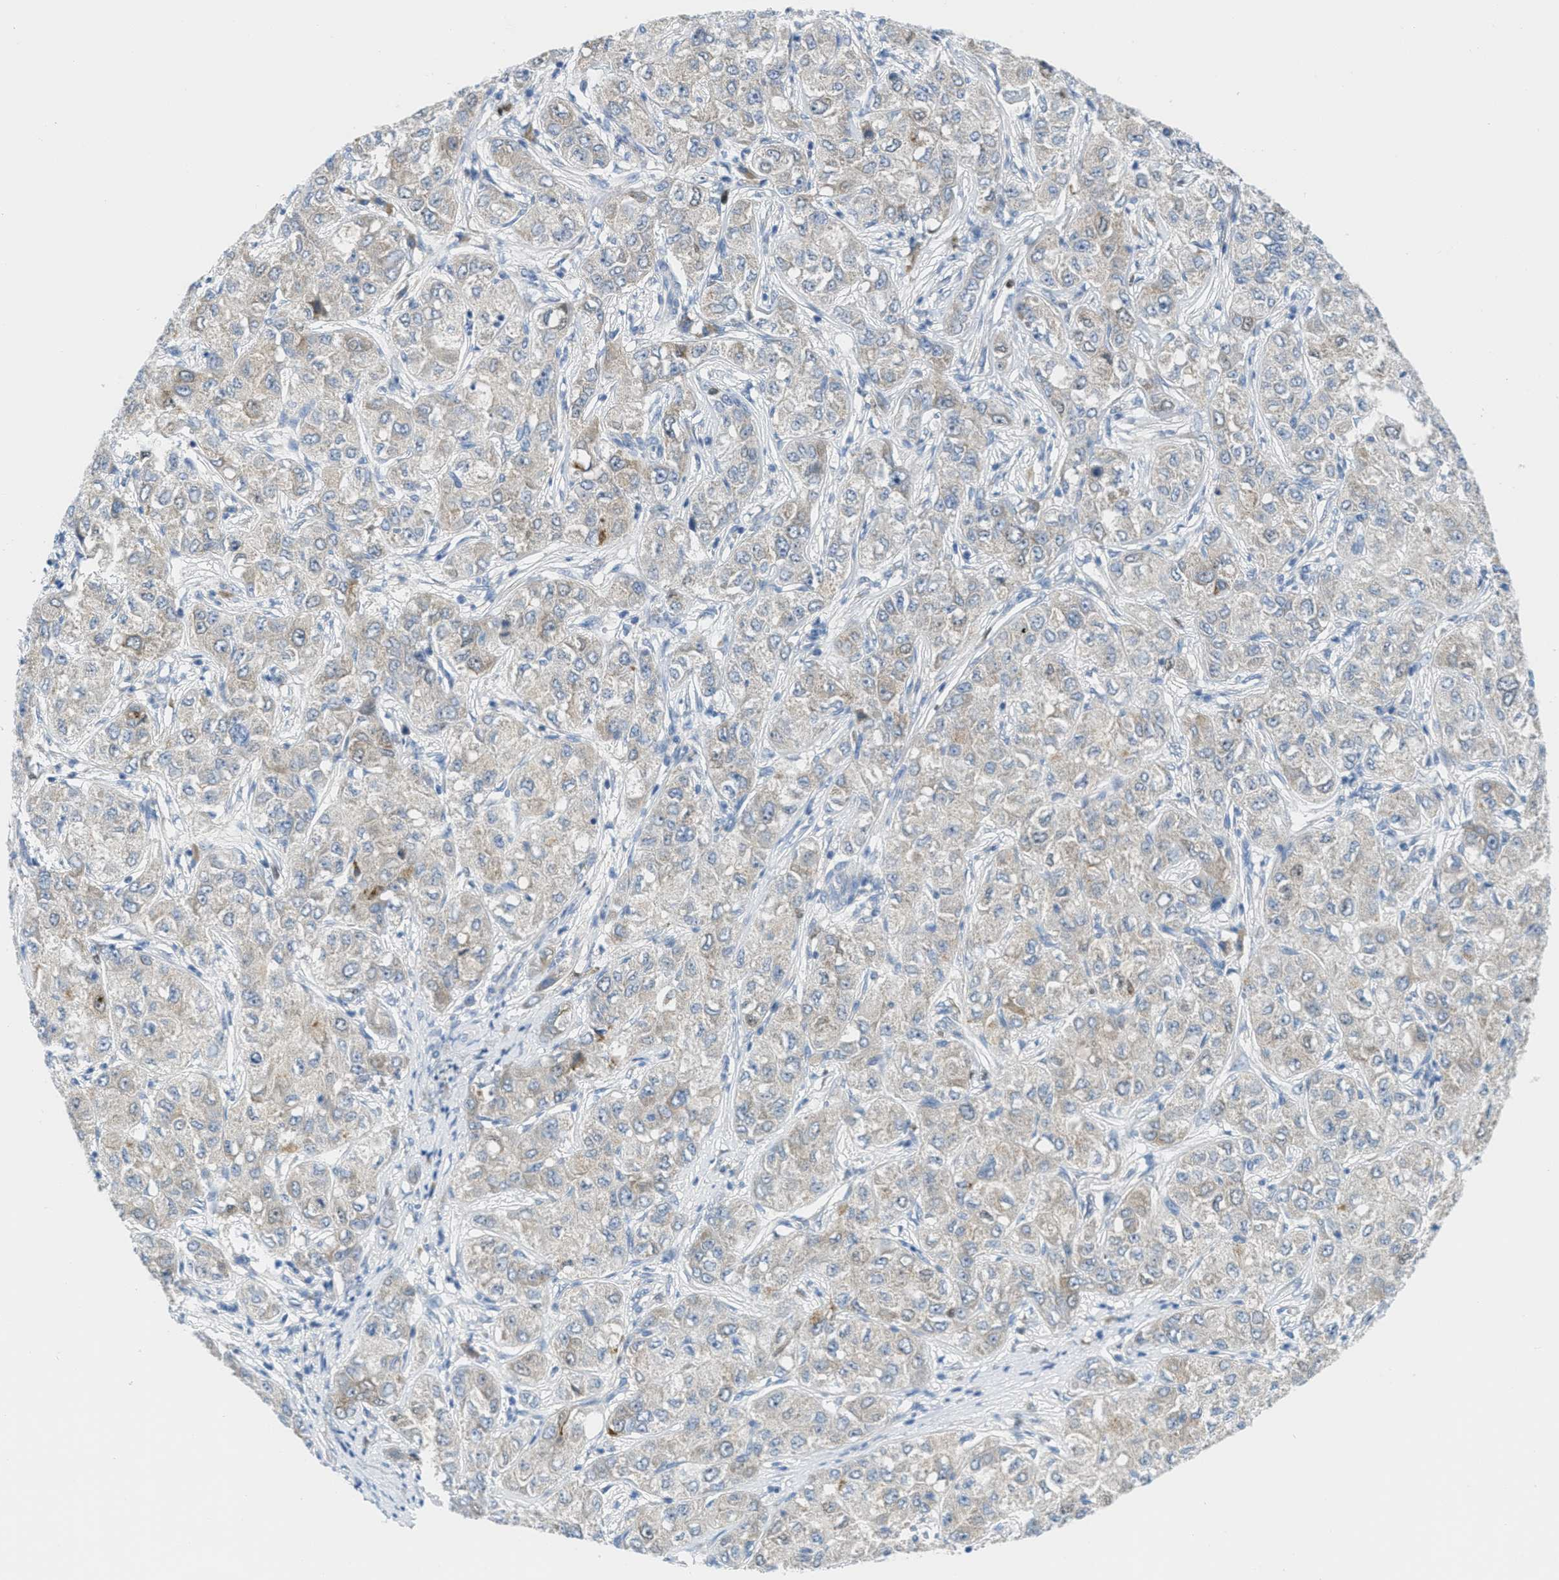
{"staining": {"intensity": "moderate", "quantity": "25%-75%", "location": "cytoplasmic/membranous"}, "tissue": "liver cancer", "cell_type": "Tumor cells", "image_type": "cancer", "snomed": [{"axis": "morphology", "description": "Carcinoma, Hepatocellular, NOS"}, {"axis": "topography", "description": "Liver"}], "caption": "This is an image of IHC staining of liver hepatocellular carcinoma, which shows moderate positivity in the cytoplasmic/membranous of tumor cells.", "gene": "ORC6", "patient": {"sex": "male", "age": 80}}